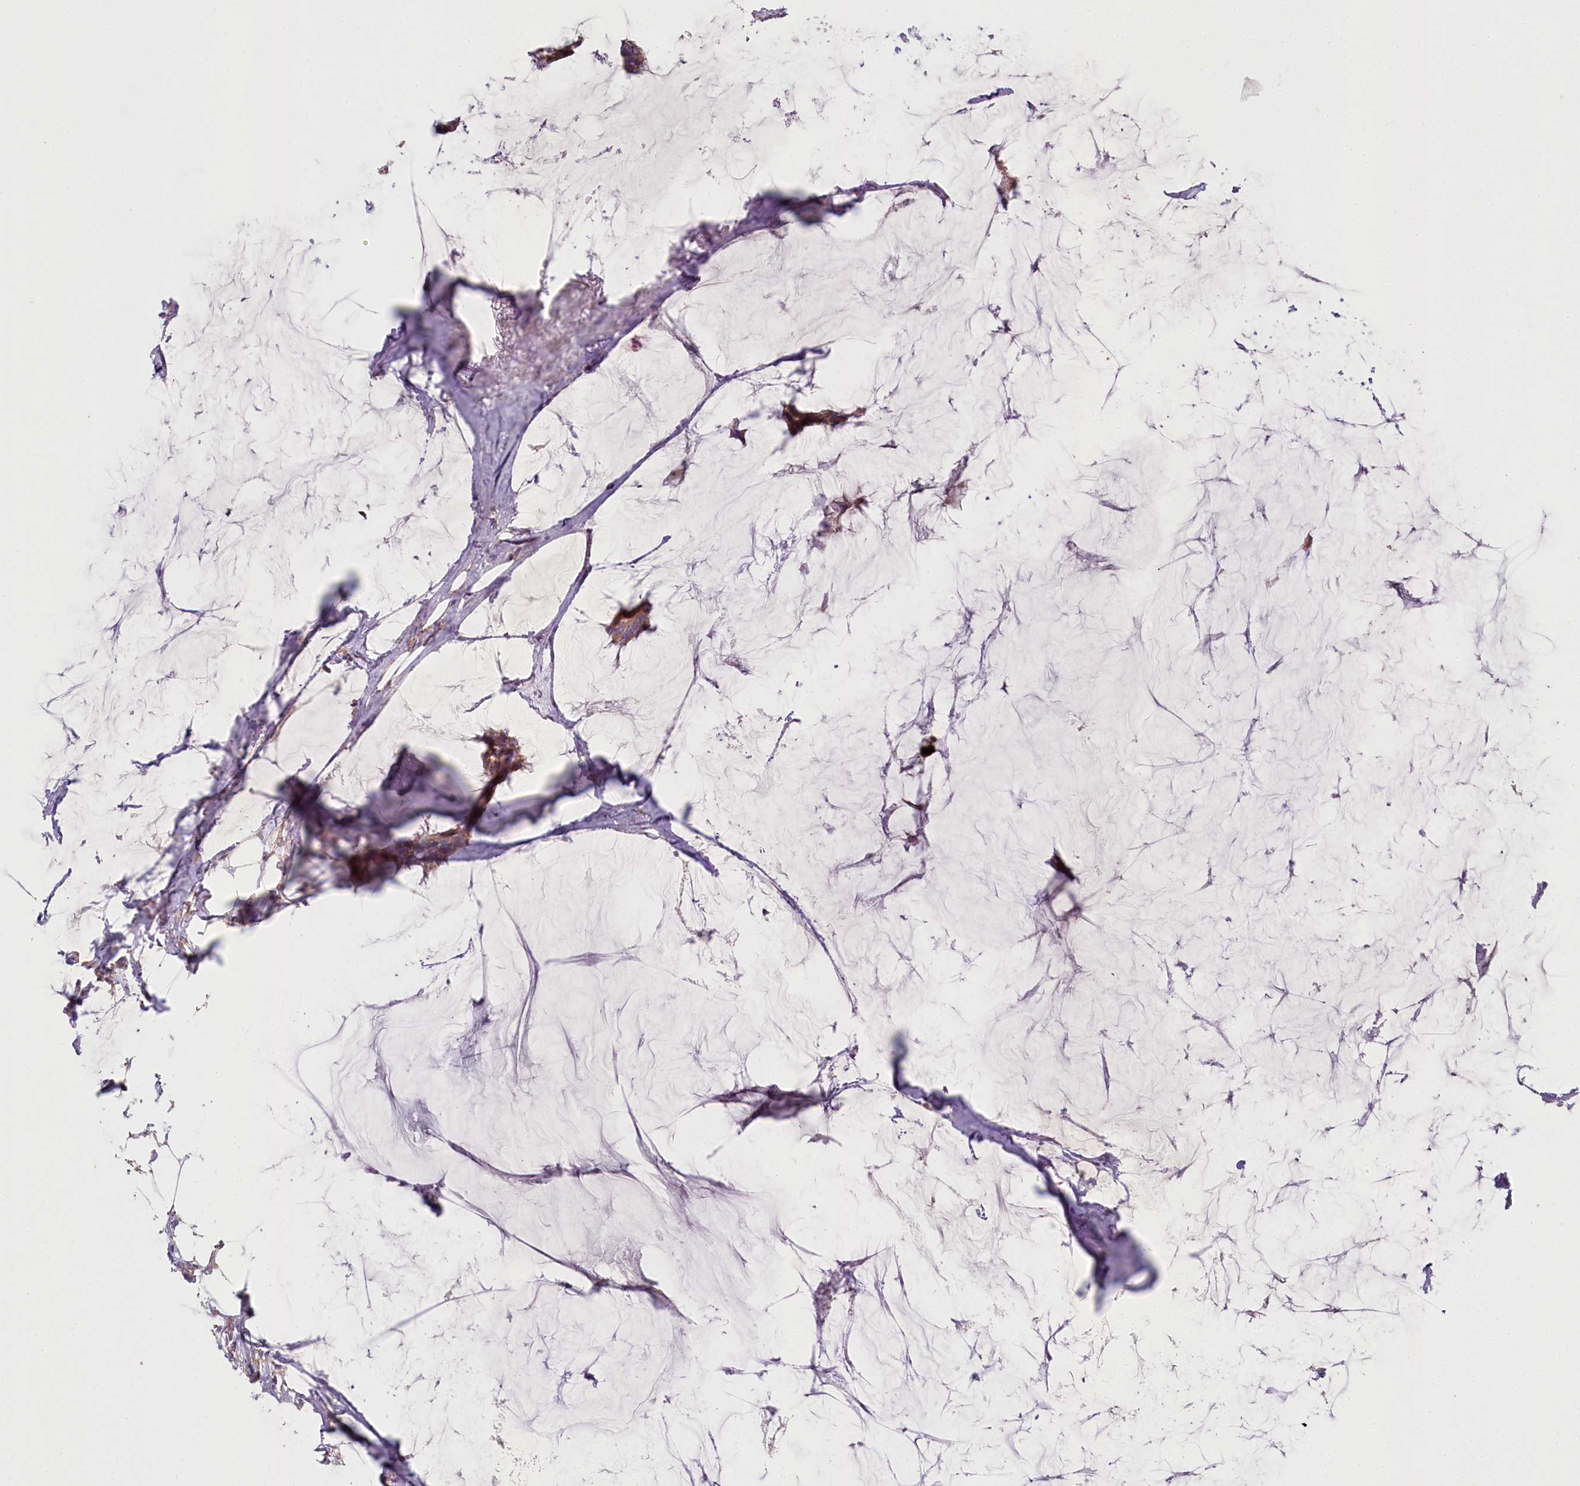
{"staining": {"intensity": "moderate", "quantity": ">75%", "location": "cytoplasmic/membranous"}, "tissue": "breast cancer", "cell_type": "Tumor cells", "image_type": "cancer", "snomed": [{"axis": "morphology", "description": "Duct carcinoma"}, {"axis": "topography", "description": "Breast"}], "caption": "This histopathology image demonstrates breast cancer stained with immunohistochemistry (IHC) to label a protein in brown. The cytoplasmic/membranous of tumor cells show moderate positivity for the protein. Nuclei are counter-stained blue.", "gene": "ACOX2", "patient": {"sex": "female", "age": 93}}